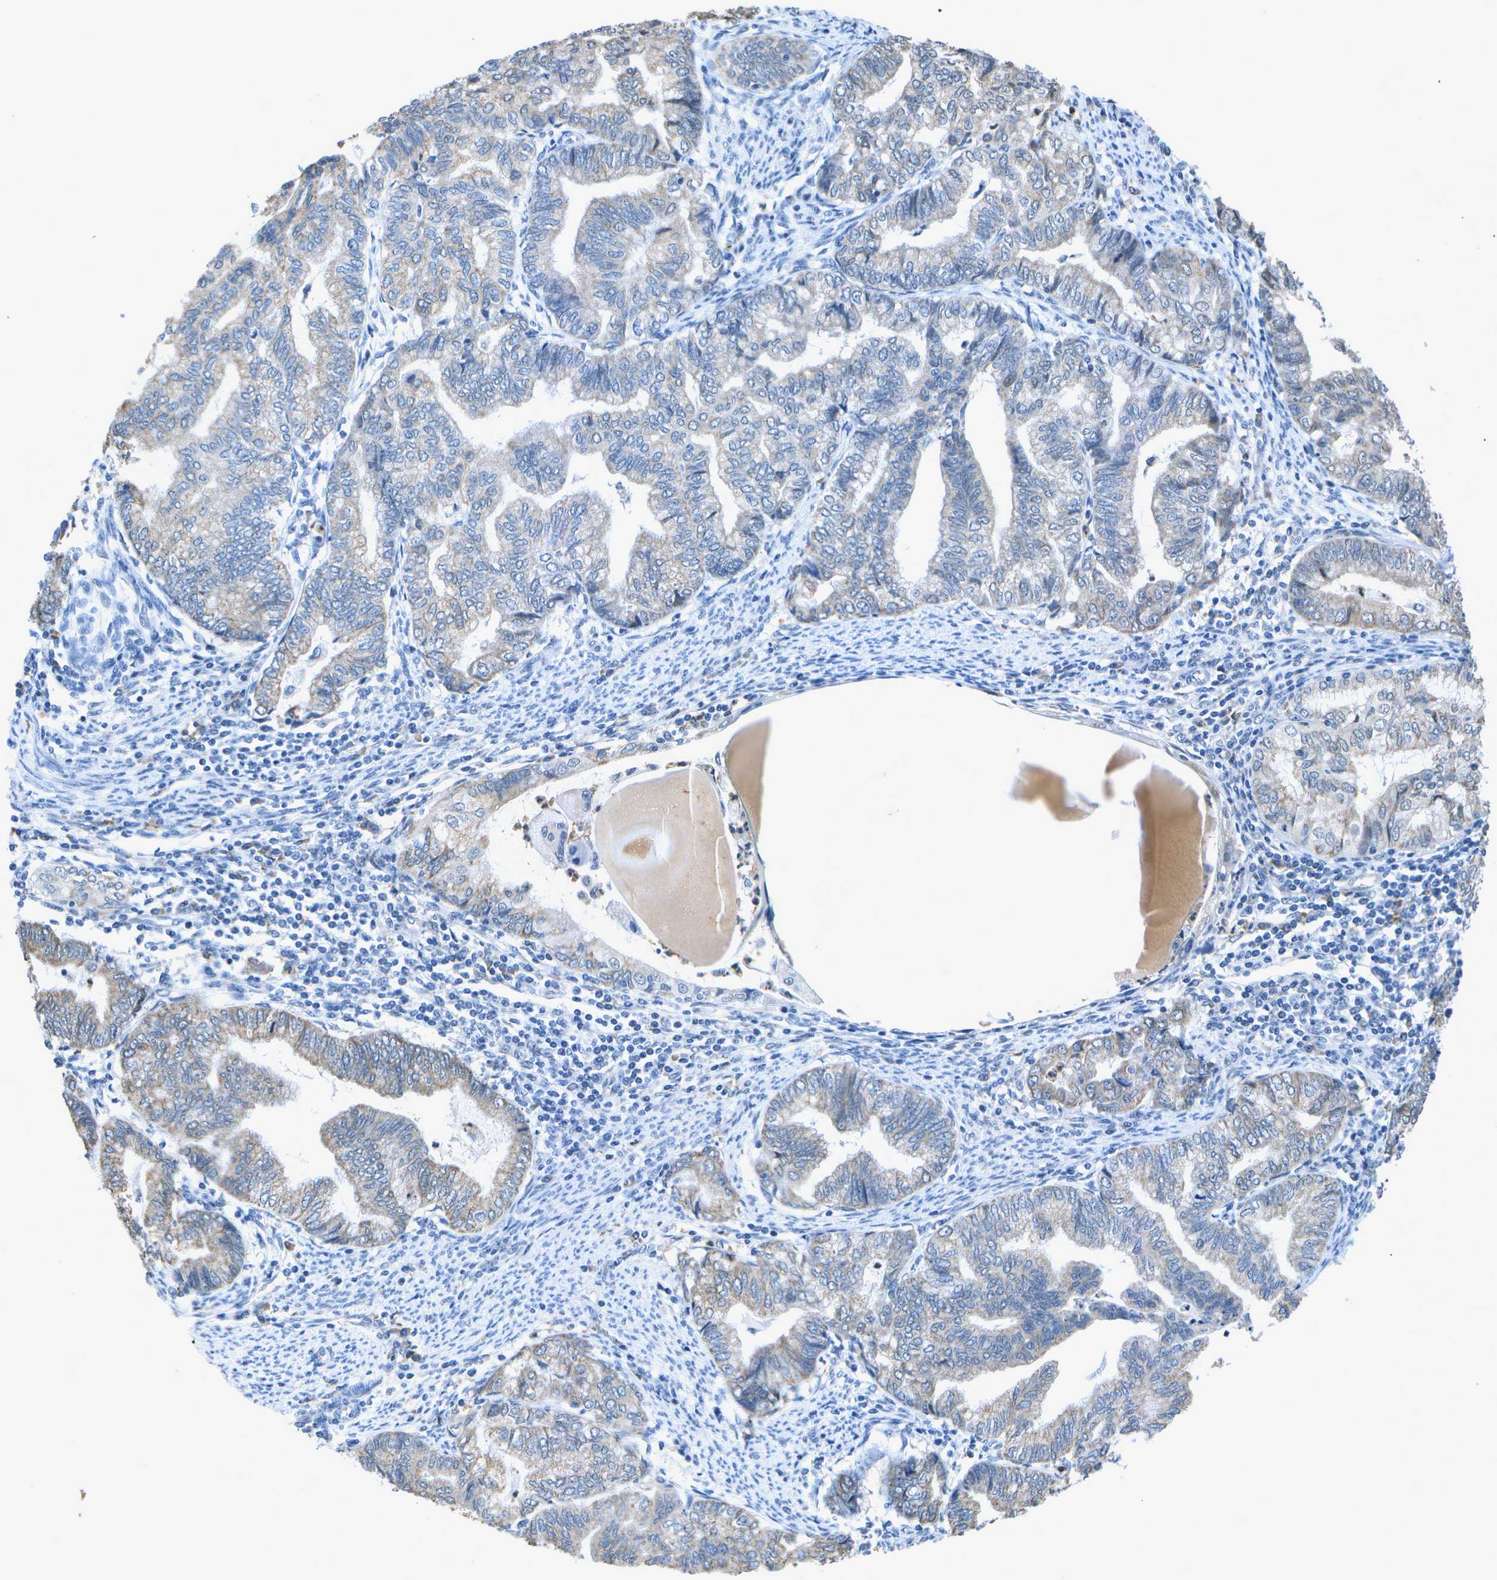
{"staining": {"intensity": "weak", "quantity": "<25%", "location": "cytoplasmic/membranous"}, "tissue": "endometrial cancer", "cell_type": "Tumor cells", "image_type": "cancer", "snomed": [{"axis": "morphology", "description": "Adenocarcinoma, NOS"}, {"axis": "topography", "description": "Endometrium"}], "caption": "This is an immunohistochemistry histopathology image of human endometrial adenocarcinoma. There is no staining in tumor cells.", "gene": "DSE", "patient": {"sex": "female", "age": 79}}